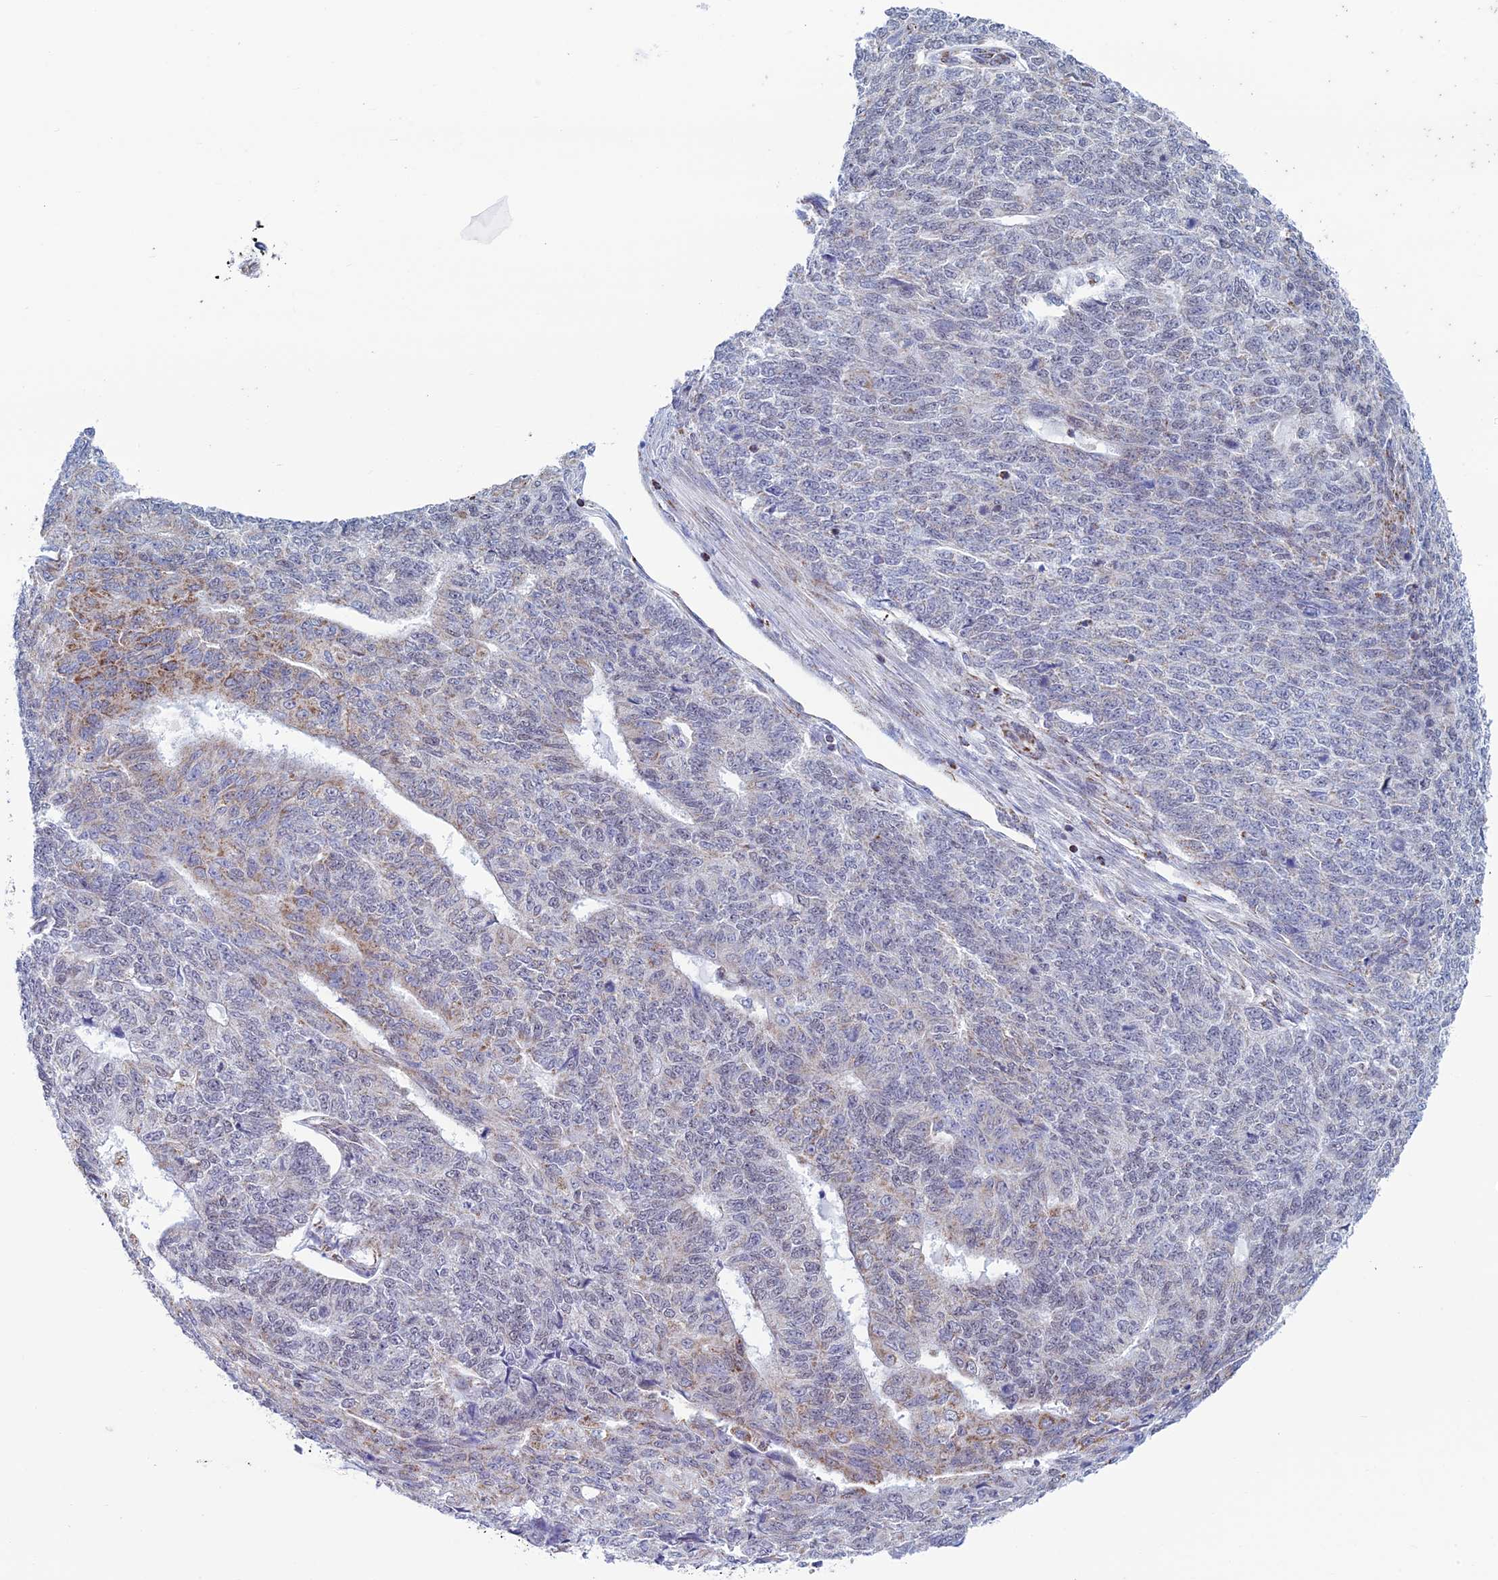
{"staining": {"intensity": "moderate", "quantity": "<25%", "location": "cytoplasmic/membranous"}, "tissue": "endometrial cancer", "cell_type": "Tumor cells", "image_type": "cancer", "snomed": [{"axis": "morphology", "description": "Adenocarcinoma, NOS"}, {"axis": "topography", "description": "Endometrium"}], "caption": "The immunohistochemical stain labels moderate cytoplasmic/membranous positivity in tumor cells of endometrial cancer tissue.", "gene": "ZNG1B", "patient": {"sex": "female", "age": 32}}